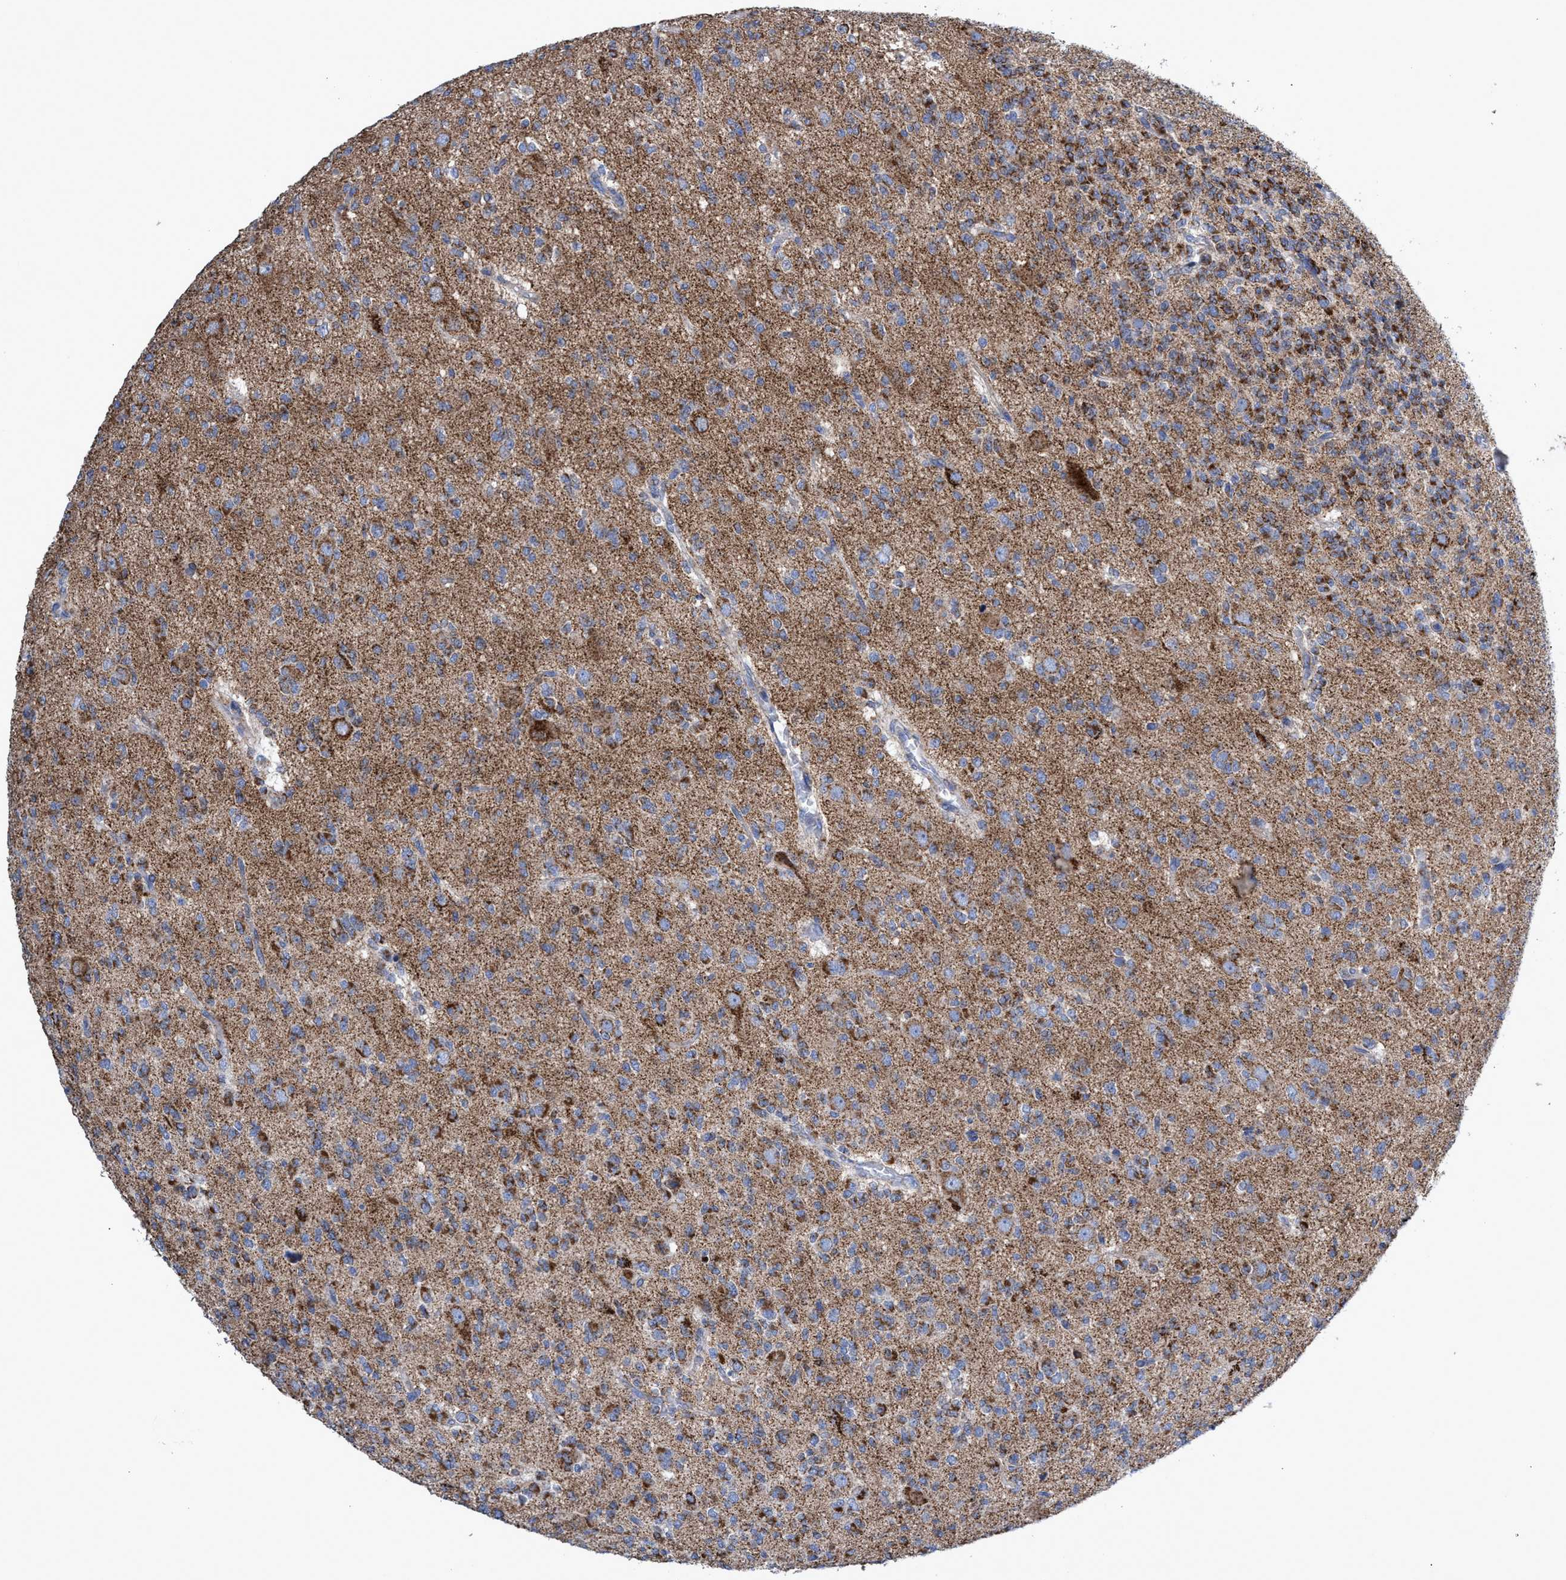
{"staining": {"intensity": "strong", "quantity": "25%-75%", "location": "cytoplasmic/membranous"}, "tissue": "glioma", "cell_type": "Tumor cells", "image_type": "cancer", "snomed": [{"axis": "morphology", "description": "Glioma, malignant, Low grade"}, {"axis": "topography", "description": "Brain"}], "caption": "Brown immunohistochemical staining in human malignant glioma (low-grade) displays strong cytoplasmic/membranous positivity in about 25%-75% of tumor cells.", "gene": "ZNF750", "patient": {"sex": "male", "age": 38}}